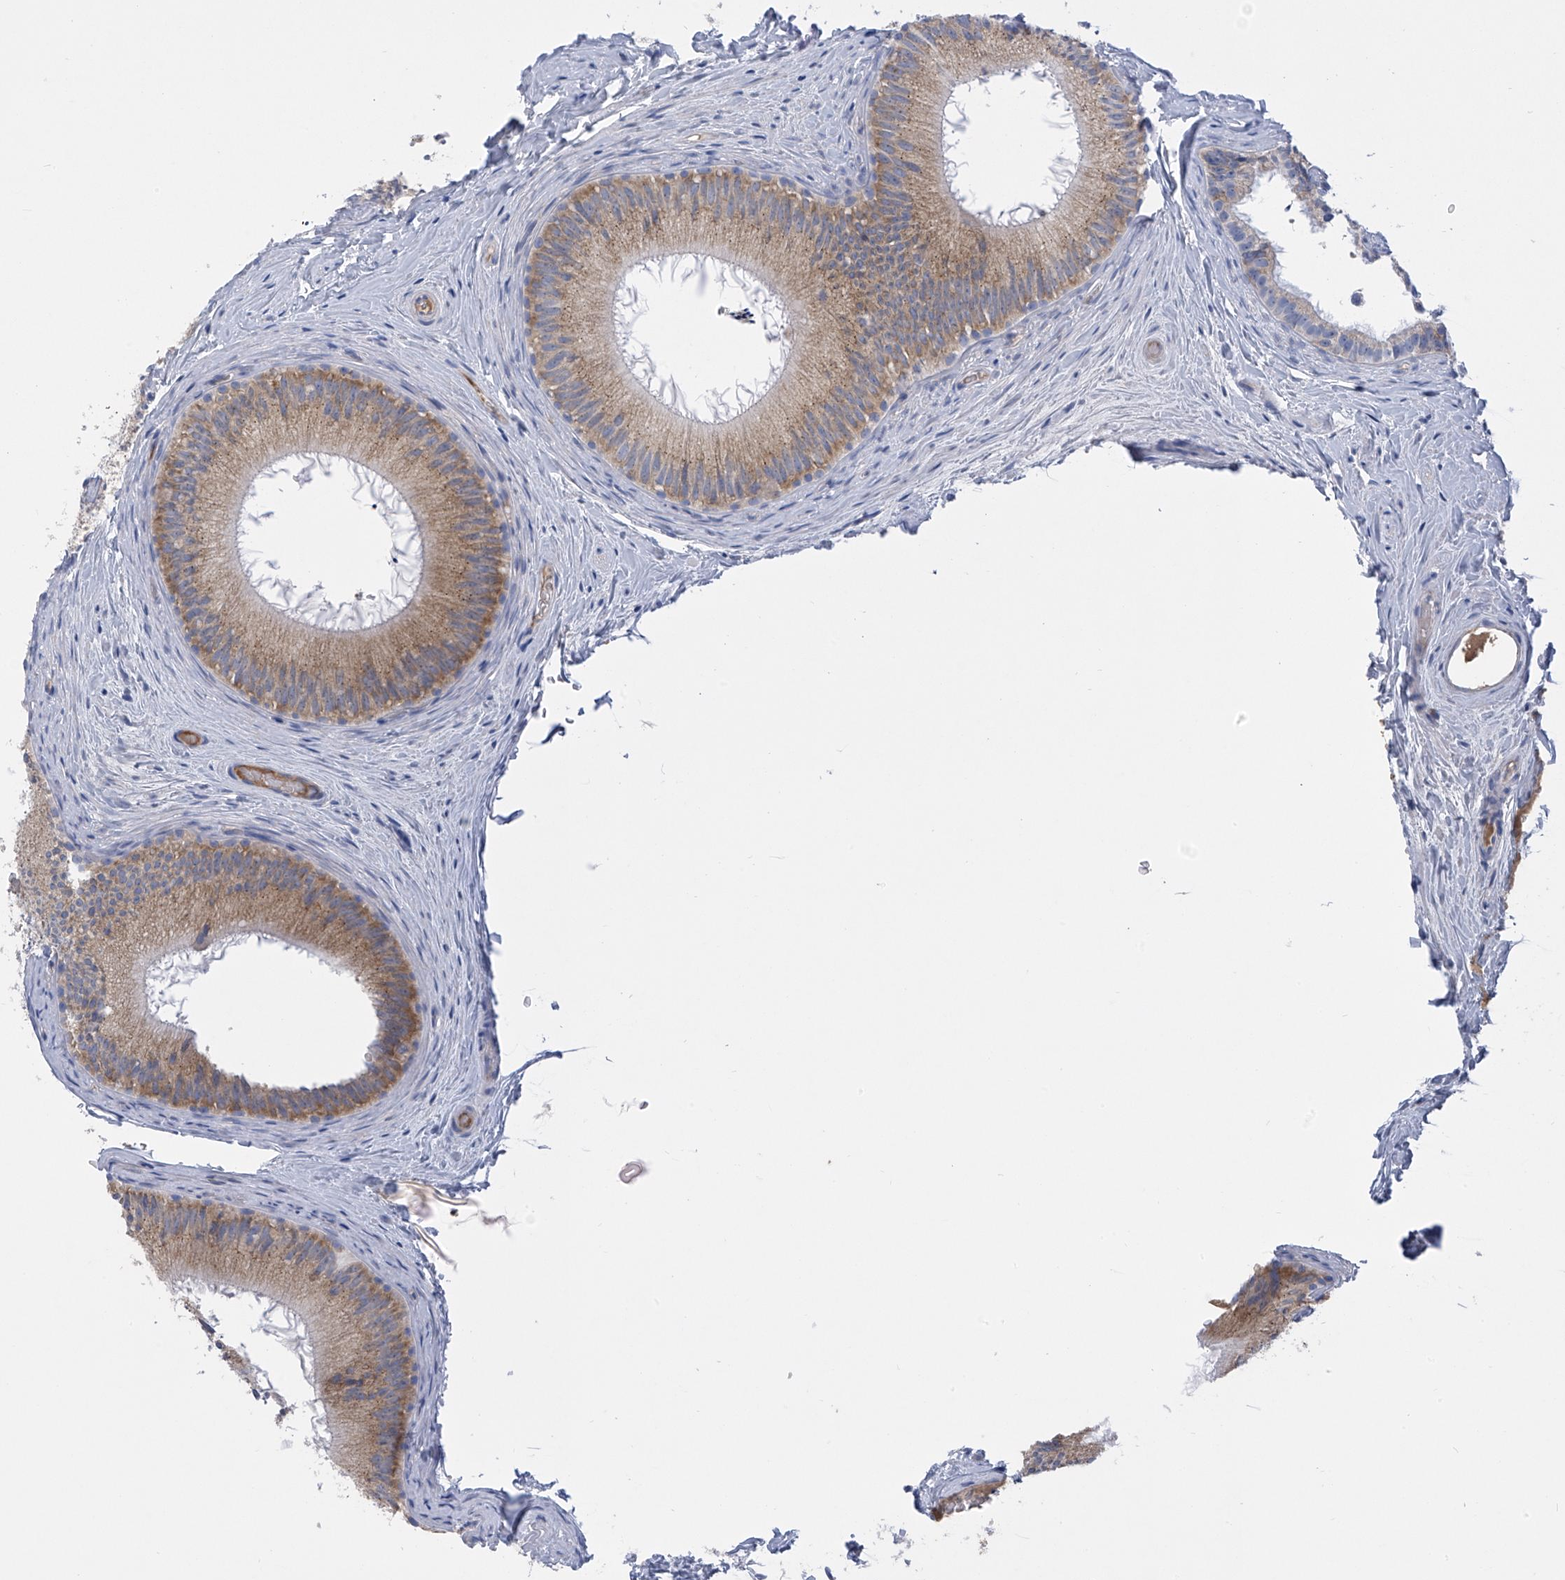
{"staining": {"intensity": "moderate", "quantity": "25%-75%", "location": "cytoplasmic/membranous"}, "tissue": "epididymis", "cell_type": "Glandular cells", "image_type": "normal", "snomed": [{"axis": "morphology", "description": "Normal tissue, NOS"}, {"axis": "topography", "description": "Epididymis"}], "caption": "Protein positivity by IHC shows moderate cytoplasmic/membranous positivity in about 25%-75% of glandular cells in benign epididymis.", "gene": "SLCO4A1", "patient": {"sex": "male", "age": 50}}